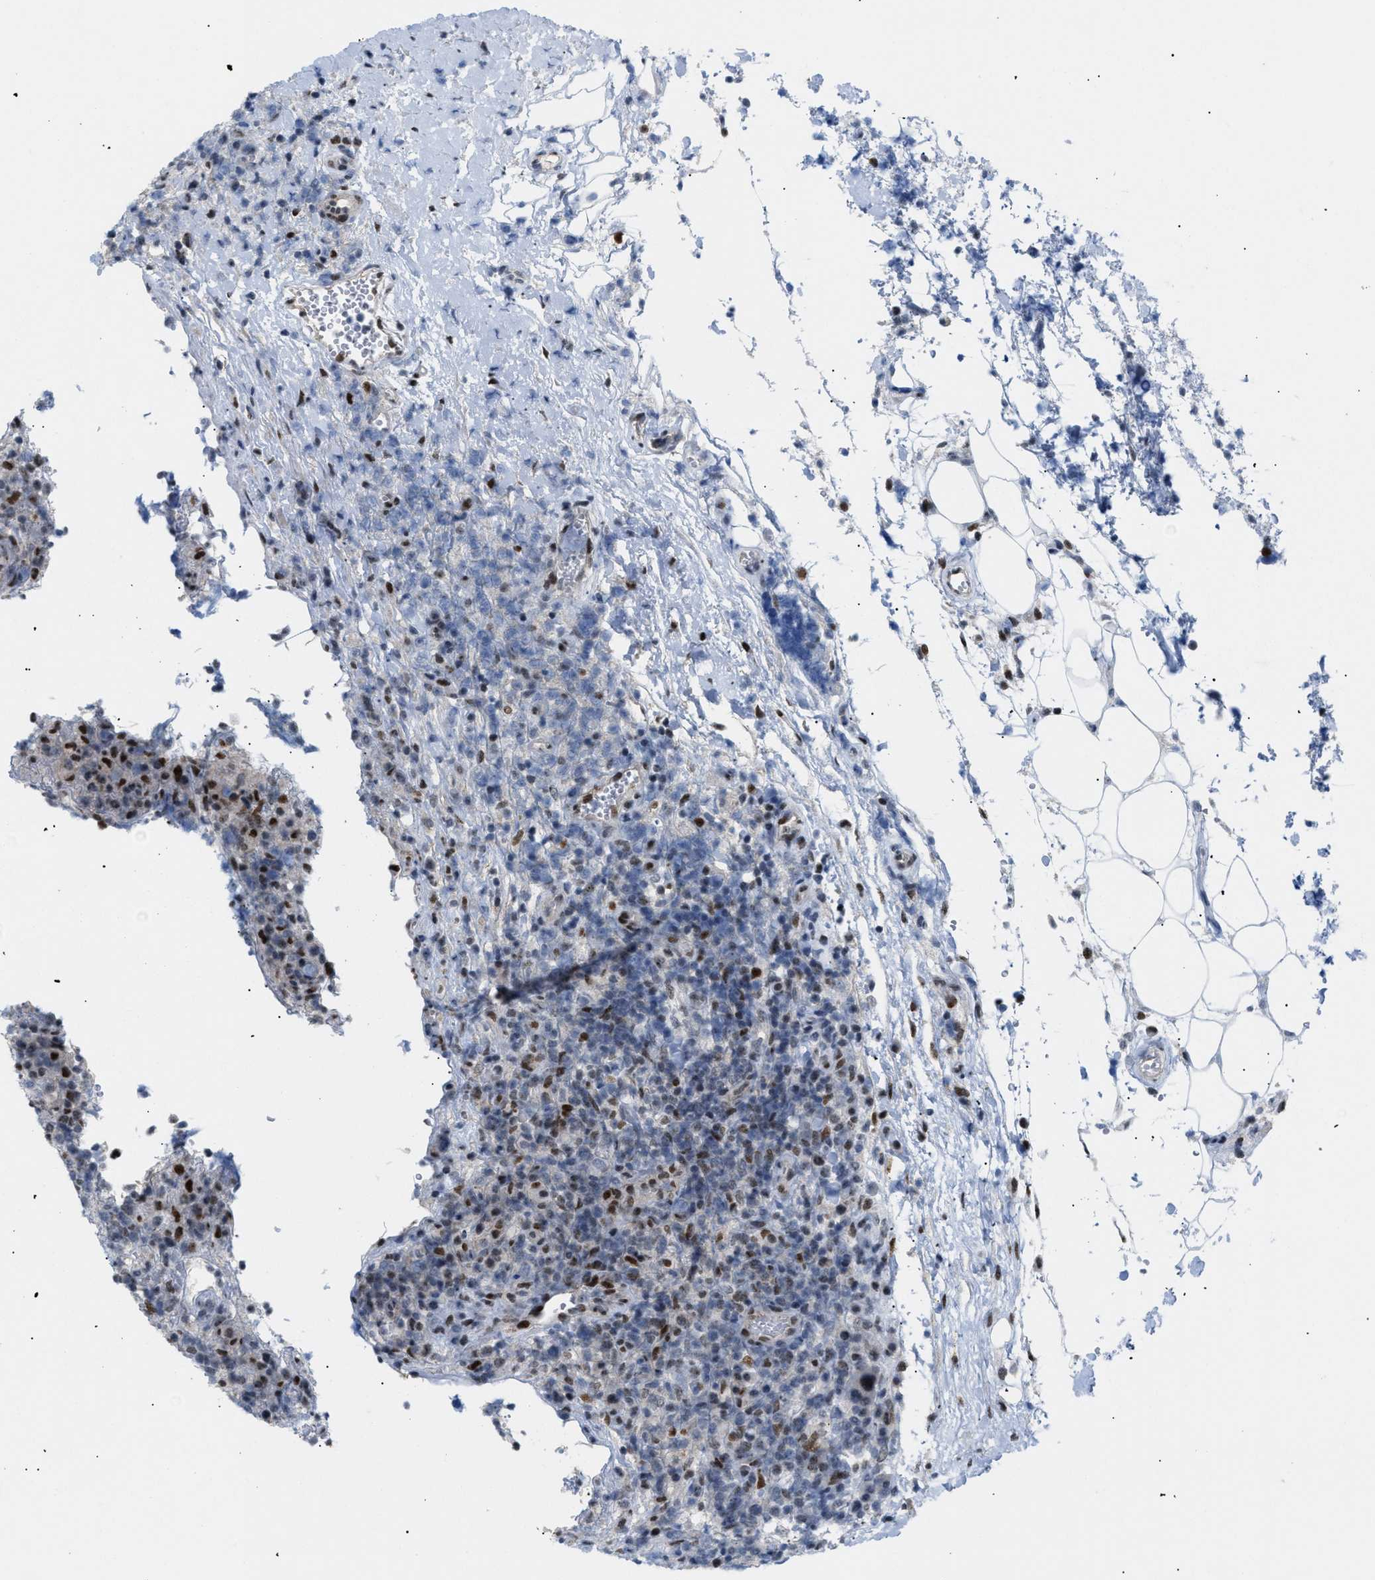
{"staining": {"intensity": "negative", "quantity": "none", "location": "none"}, "tissue": "lymphoma", "cell_type": "Tumor cells", "image_type": "cancer", "snomed": [{"axis": "morphology", "description": "Malignant lymphoma, non-Hodgkin's type, High grade"}, {"axis": "topography", "description": "Lymph node"}], "caption": "An immunohistochemistry histopathology image of malignant lymphoma, non-Hodgkin's type (high-grade) is shown. There is no staining in tumor cells of malignant lymphoma, non-Hodgkin's type (high-grade).", "gene": "MED1", "patient": {"sex": "female", "age": 76}}